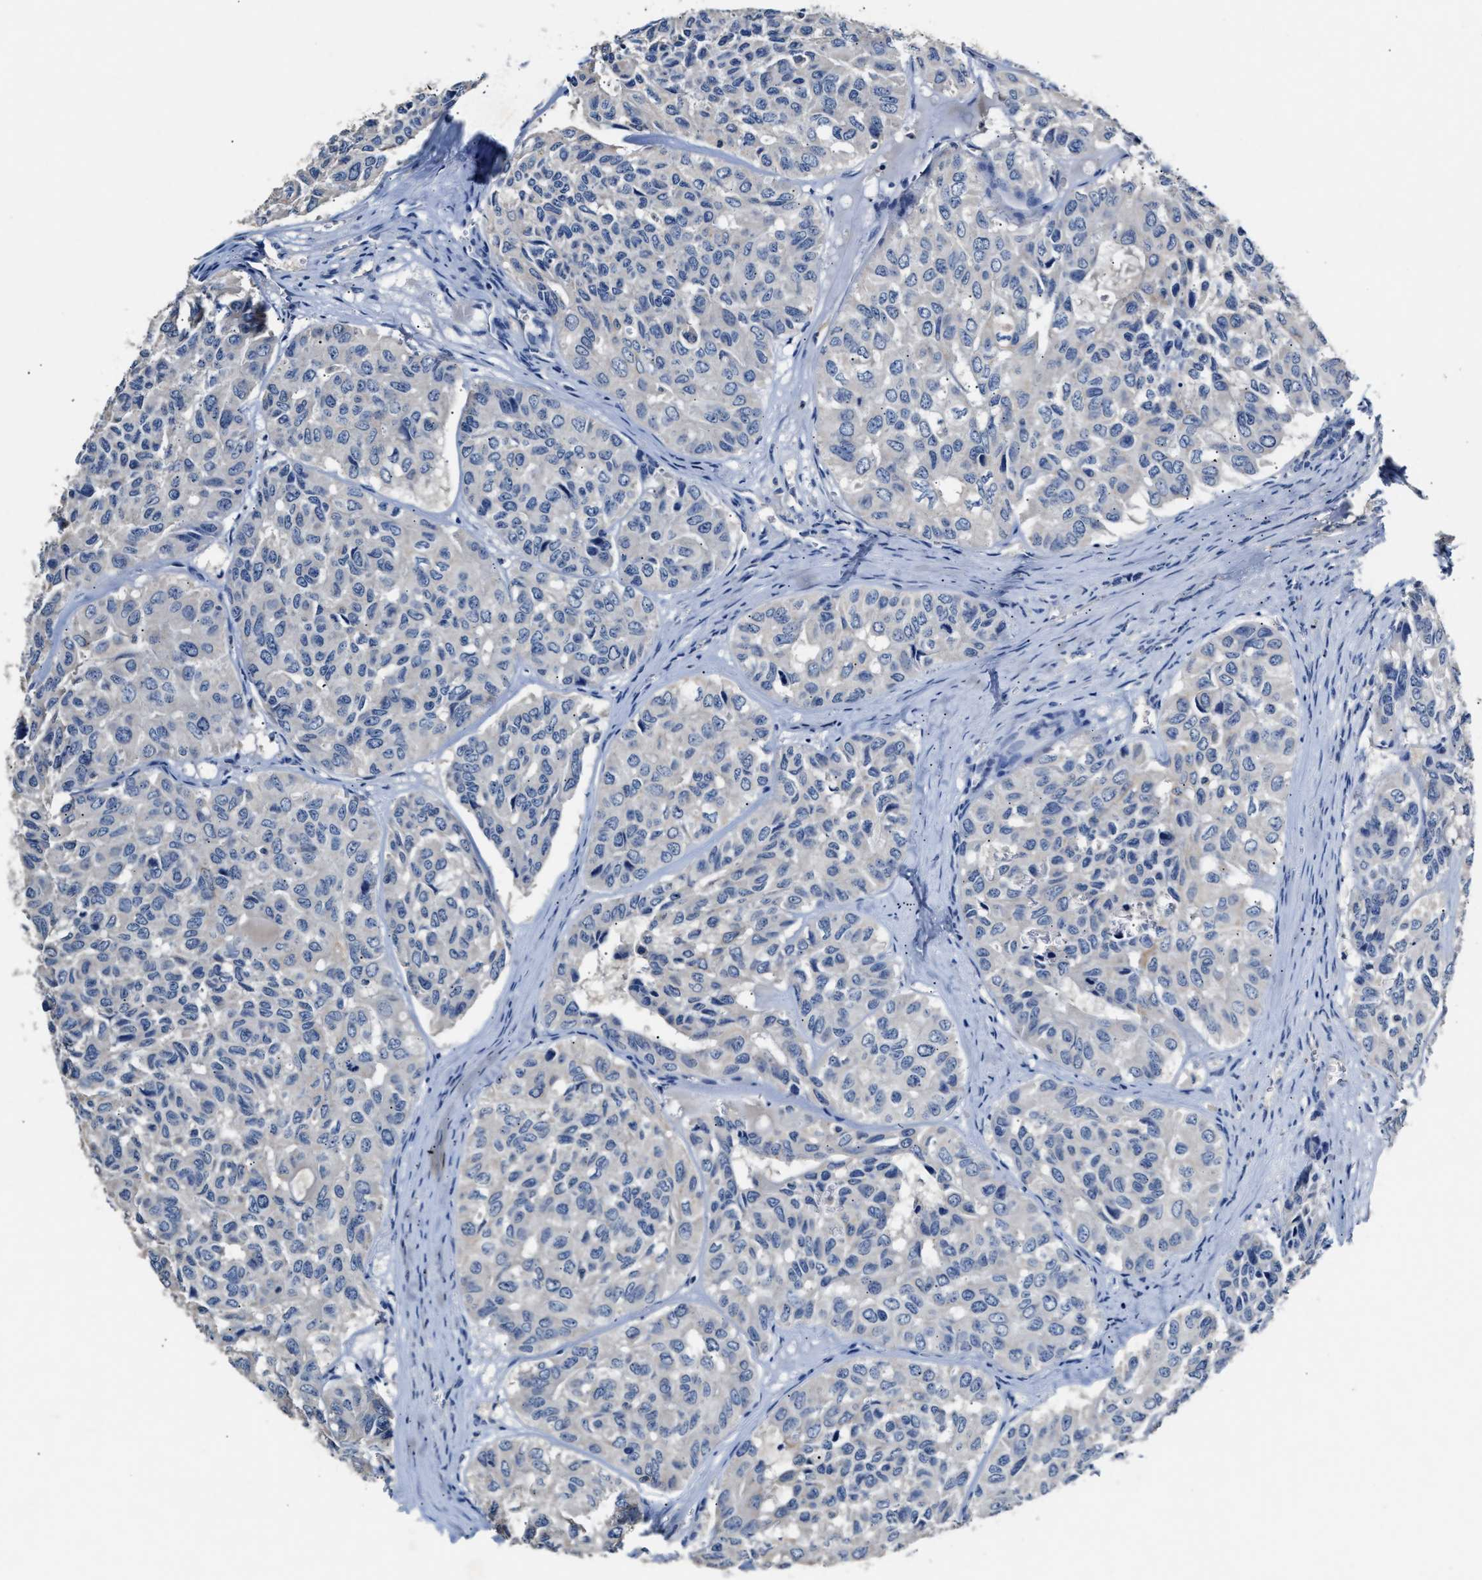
{"staining": {"intensity": "negative", "quantity": "none", "location": "none"}, "tissue": "head and neck cancer", "cell_type": "Tumor cells", "image_type": "cancer", "snomed": [{"axis": "morphology", "description": "Adenocarcinoma, NOS"}, {"axis": "topography", "description": "Salivary gland, NOS"}, {"axis": "topography", "description": "Head-Neck"}], "caption": "Immunohistochemistry (IHC) of adenocarcinoma (head and neck) demonstrates no expression in tumor cells. (Immunohistochemistry (IHC), brightfield microscopy, high magnification).", "gene": "SLCO2B1", "patient": {"sex": "female", "age": 76}}